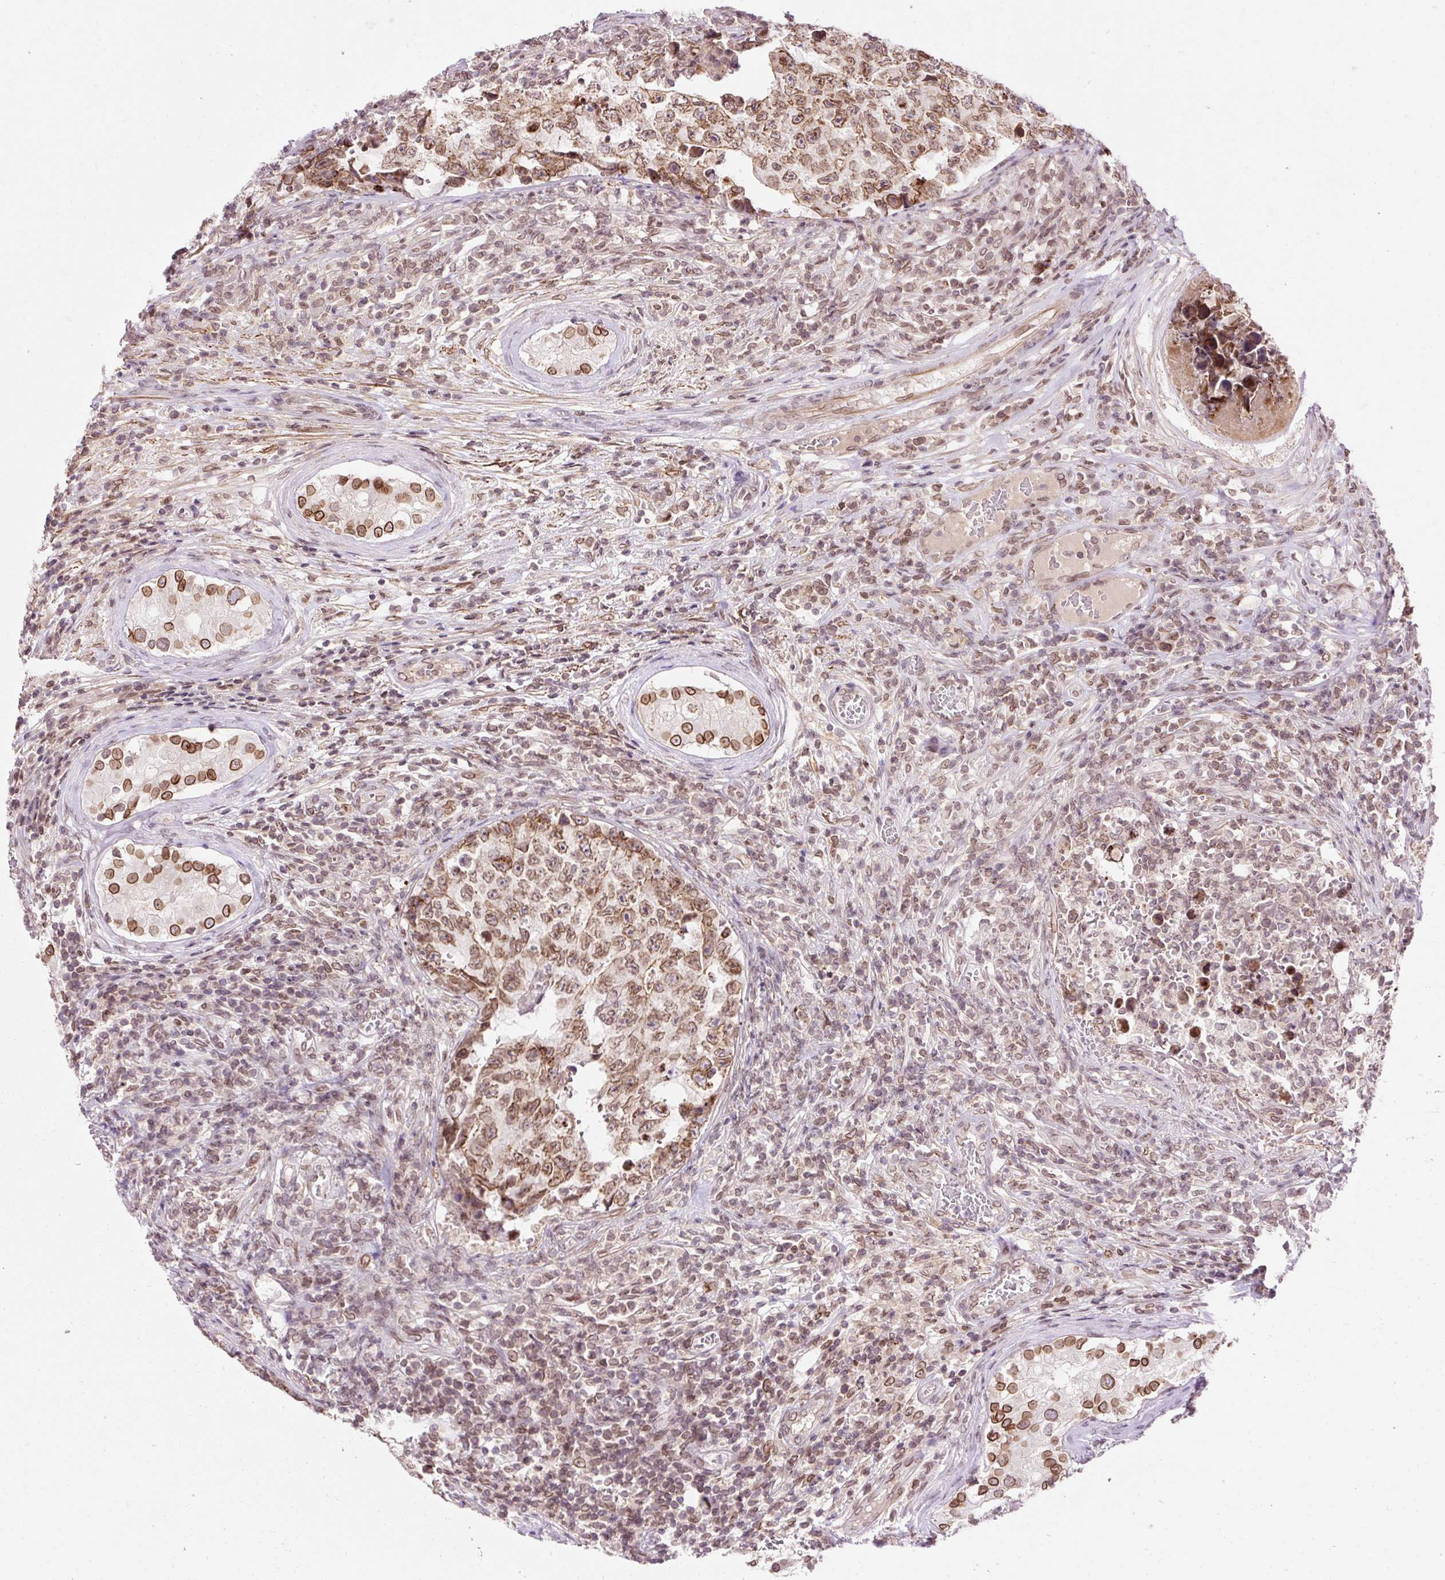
{"staining": {"intensity": "moderate", "quantity": ">75%", "location": "cytoplasmic/membranous,nuclear"}, "tissue": "testis cancer", "cell_type": "Tumor cells", "image_type": "cancer", "snomed": [{"axis": "morphology", "description": "Carcinoma, Embryonal, NOS"}, {"axis": "topography", "description": "Testis"}], "caption": "Embryonal carcinoma (testis) stained for a protein (brown) demonstrates moderate cytoplasmic/membranous and nuclear positive staining in approximately >75% of tumor cells.", "gene": "ZNF610", "patient": {"sex": "male", "age": 25}}